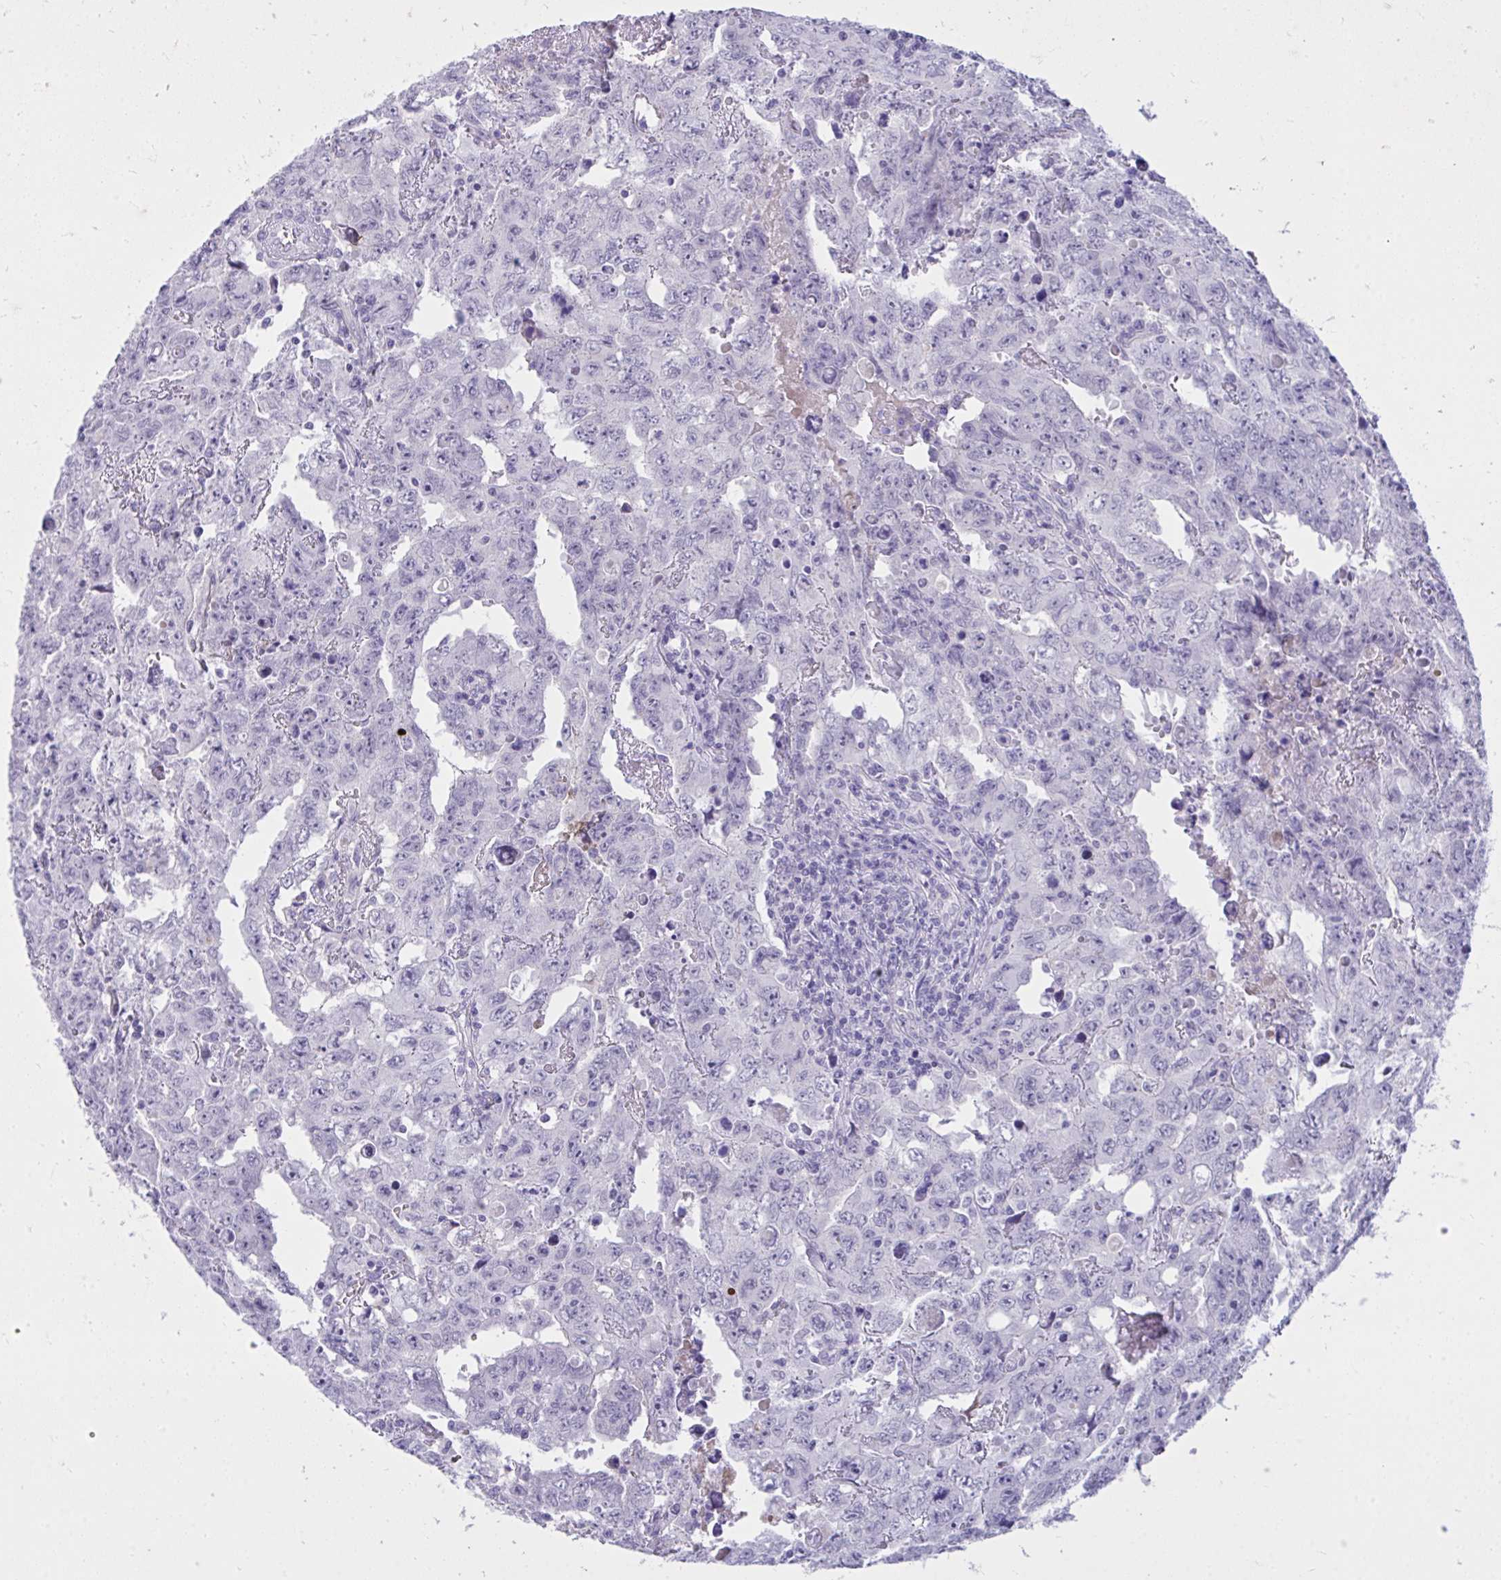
{"staining": {"intensity": "negative", "quantity": "none", "location": "none"}, "tissue": "testis cancer", "cell_type": "Tumor cells", "image_type": "cancer", "snomed": [{"axis": "morphology", "description": "Carcinoma, Embryonal, NOS"}, {"axis": "topography", "description": "Testis"}], "caption": "Tumor cells are negative for protein expression in human embryonal carcinoma (testis).", "gene": "PIGZ", "patient": {"sex": "male", "age": 24}}